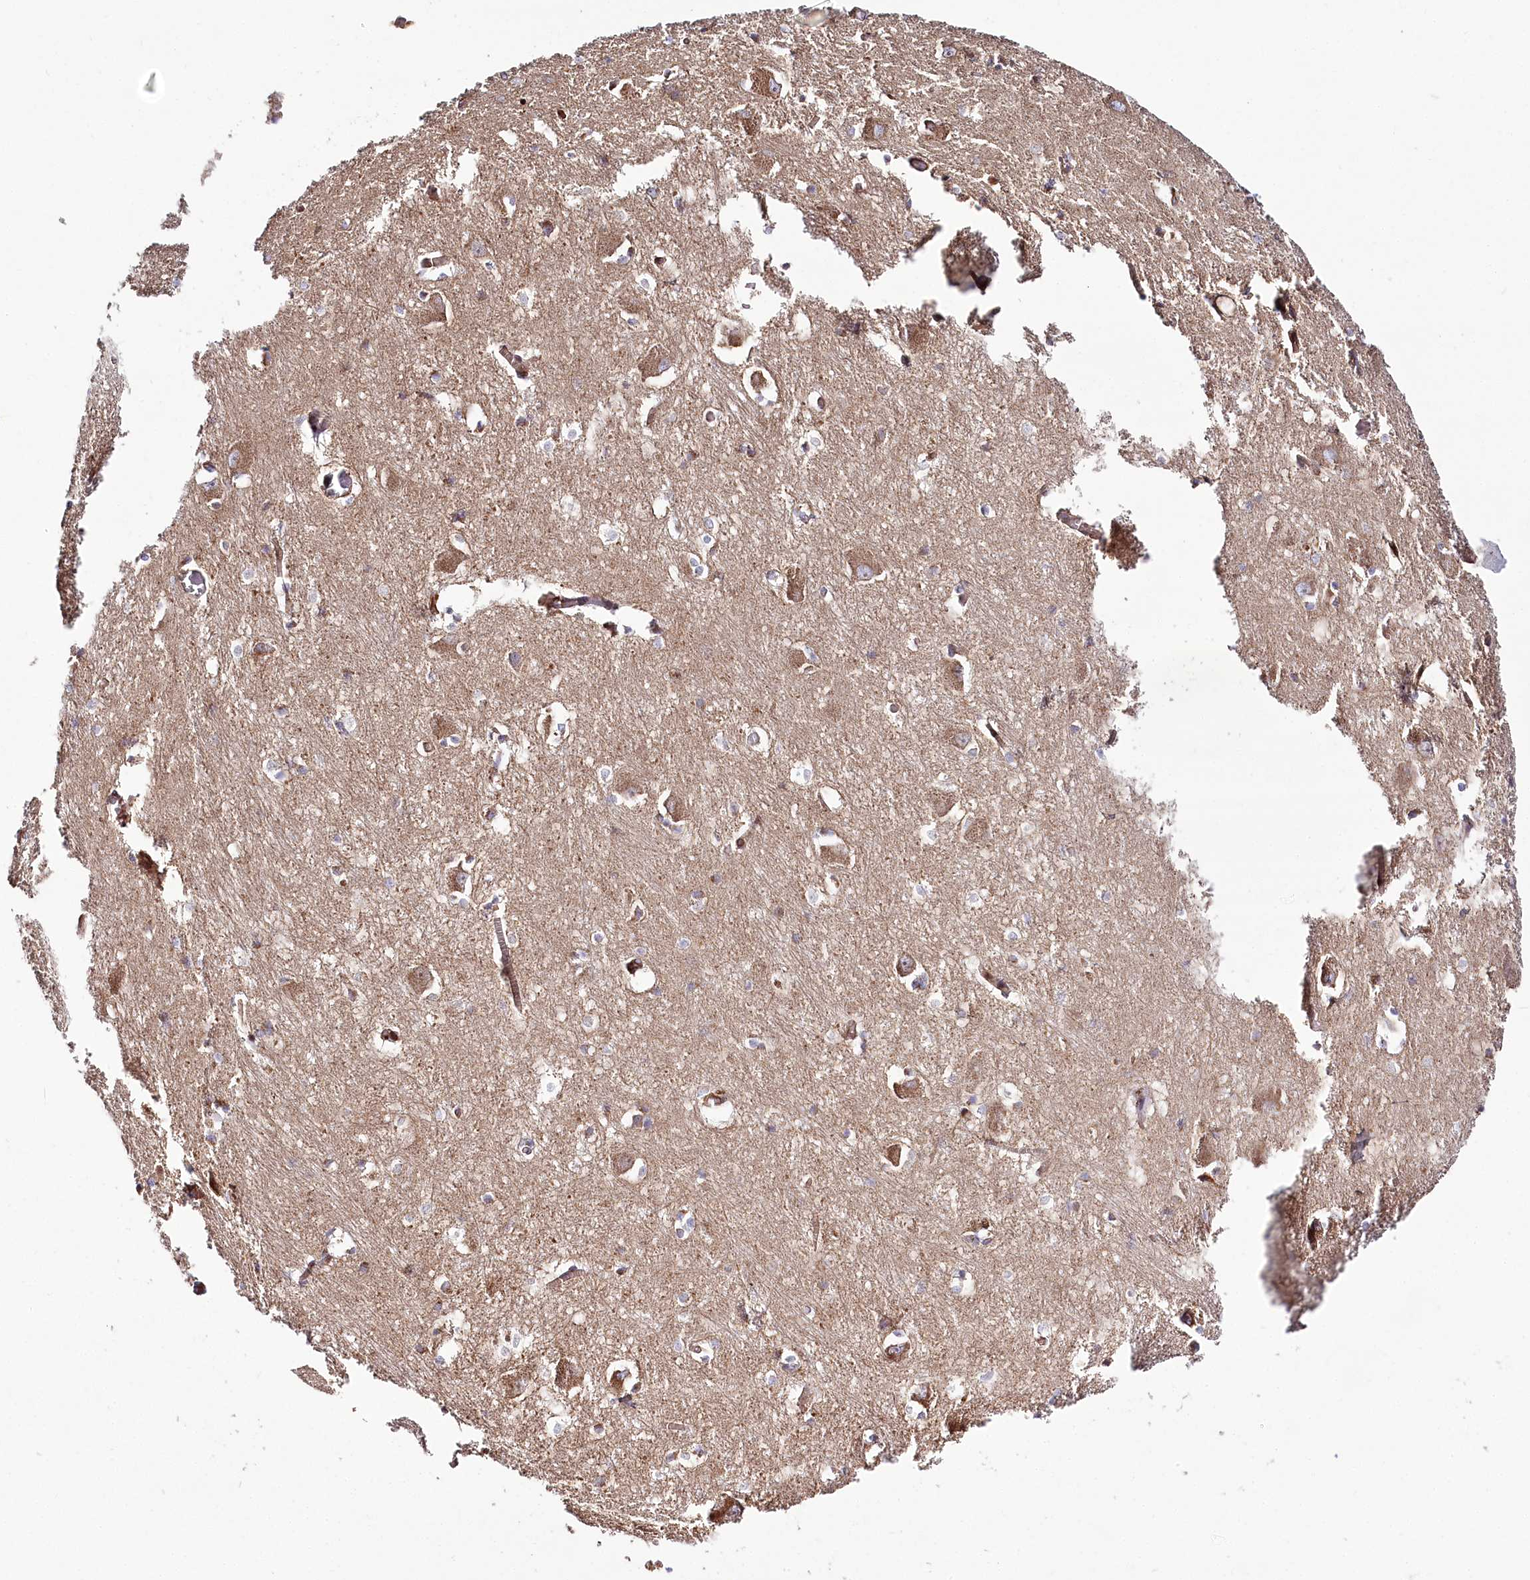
{"staining": {"intensity": "negative", "quantity": "none", "location": "none"}, "tissue": "caudate", "cell_type": "Glial cells", "image_type": "normal", "snomed": [{"axis": "morphology", "description": "Normal tissue, NOS"}, {"axis": "topography", "description": "Lateral ventricle wall"}], "caption": "Glial cells are negative for protein expression in normal human caudate. (DAB immunohistochemistry visualized using brightfield microscopy, high magnification).", "gene": "THUMPD3", "patient": {"sex": "male", "age": 37}}